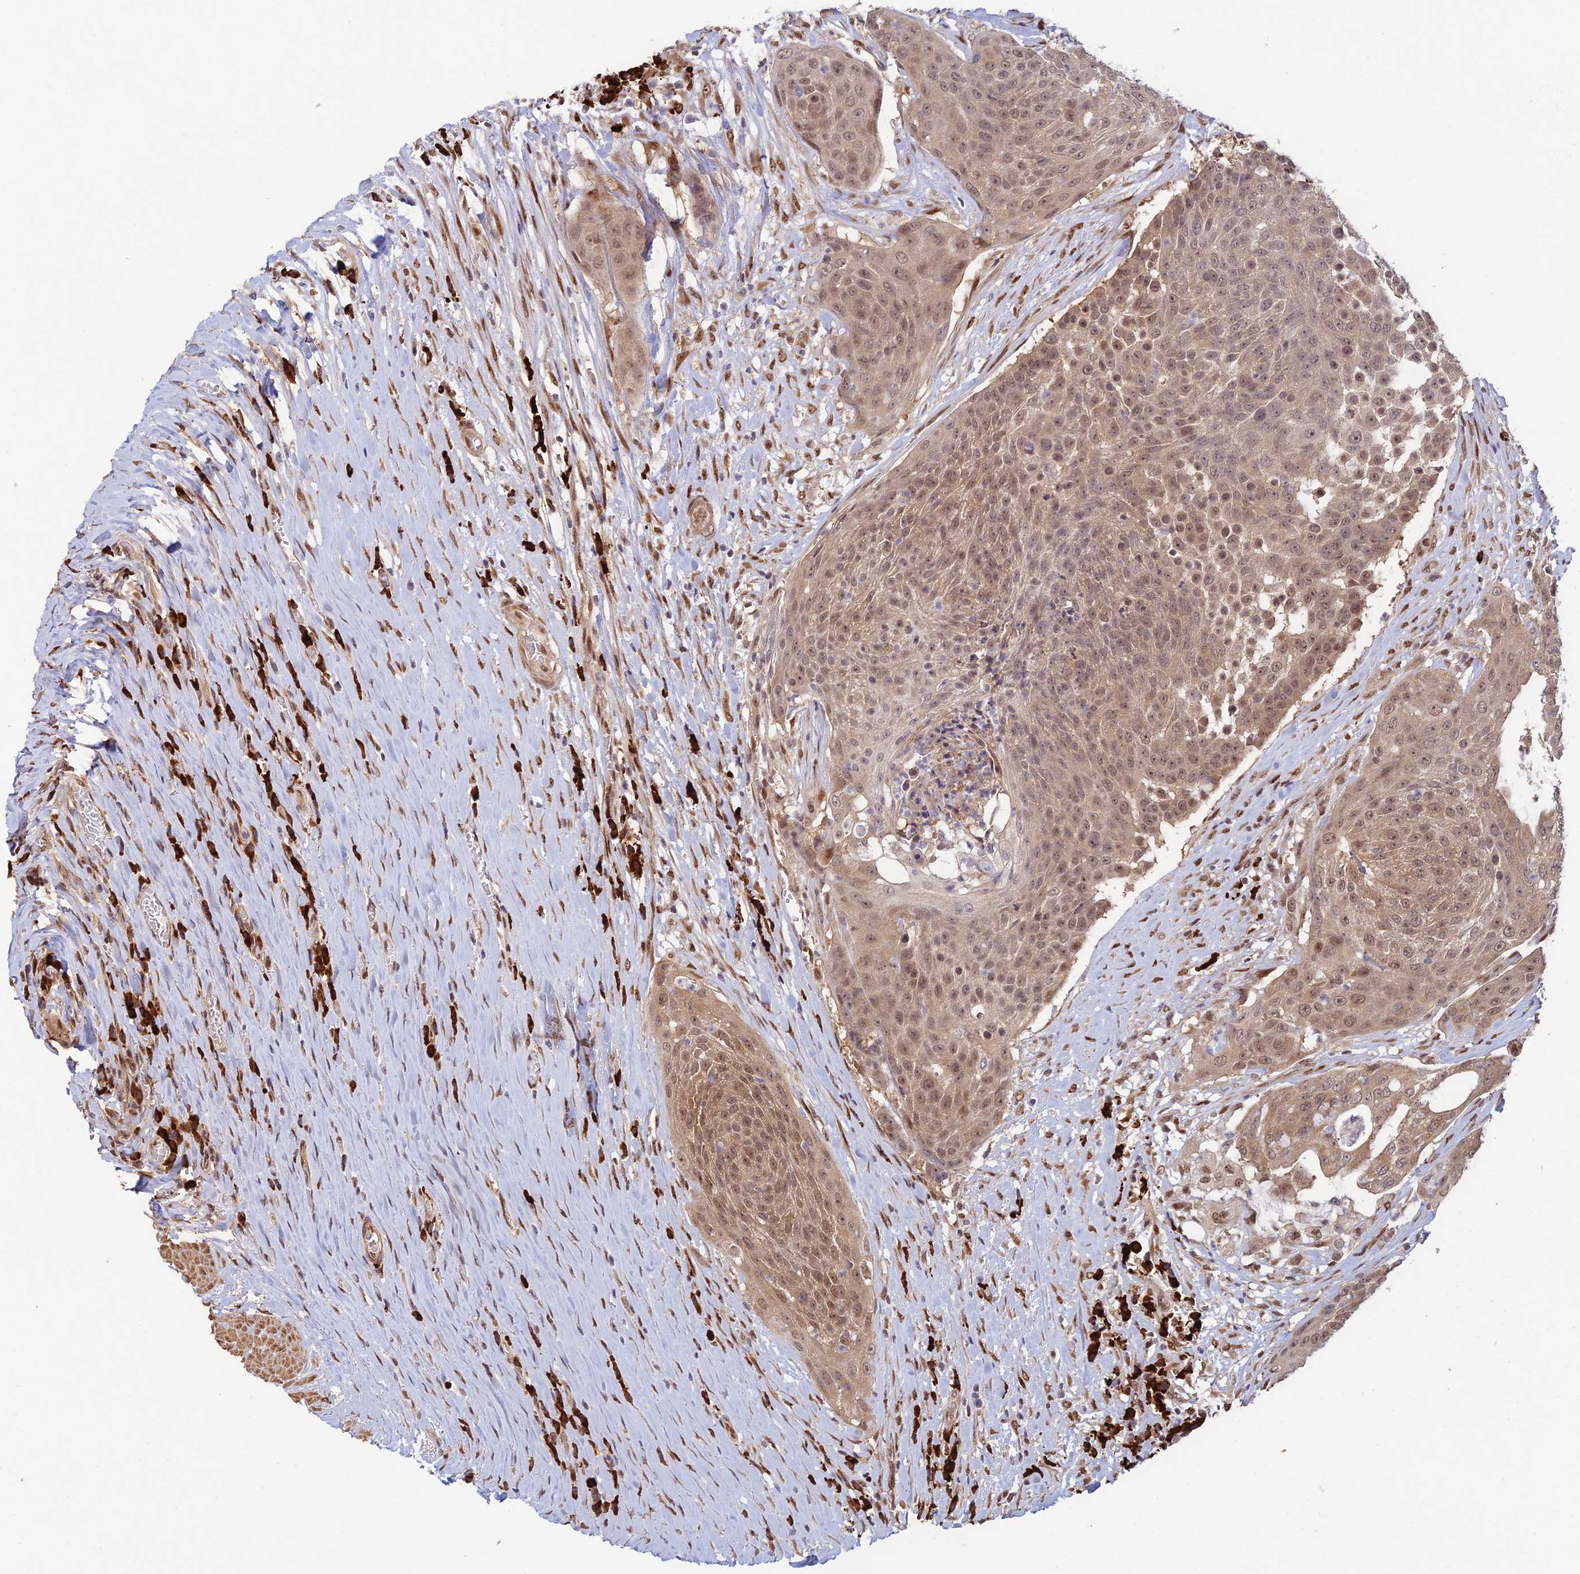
{"staining": {"intensity": "moderate", "quantity": ">75%", "location": "nuclear"}, "tissue": "urothelial cancer", "cell_type": "Tumor cells", "image_type": "cancer", "snomed": [{"axis": "morphology", "description": "Urothelial carcinoma, High grade"}, {"axis": "topography", "description": "Urinary bladder"}], "caption": "High-magnification brightfield microscopy of urothelial carcinoma (high-grade) stained with DAB (3,3'-diaminobenzidine) (brown) and counterstained with hematoxylin (blue). tumor cells exhibit moderate nuclear expression is present in approximately>75% of cells.", "gene": "ZNF565", "patient": {"sex": "female", "age": 63}}